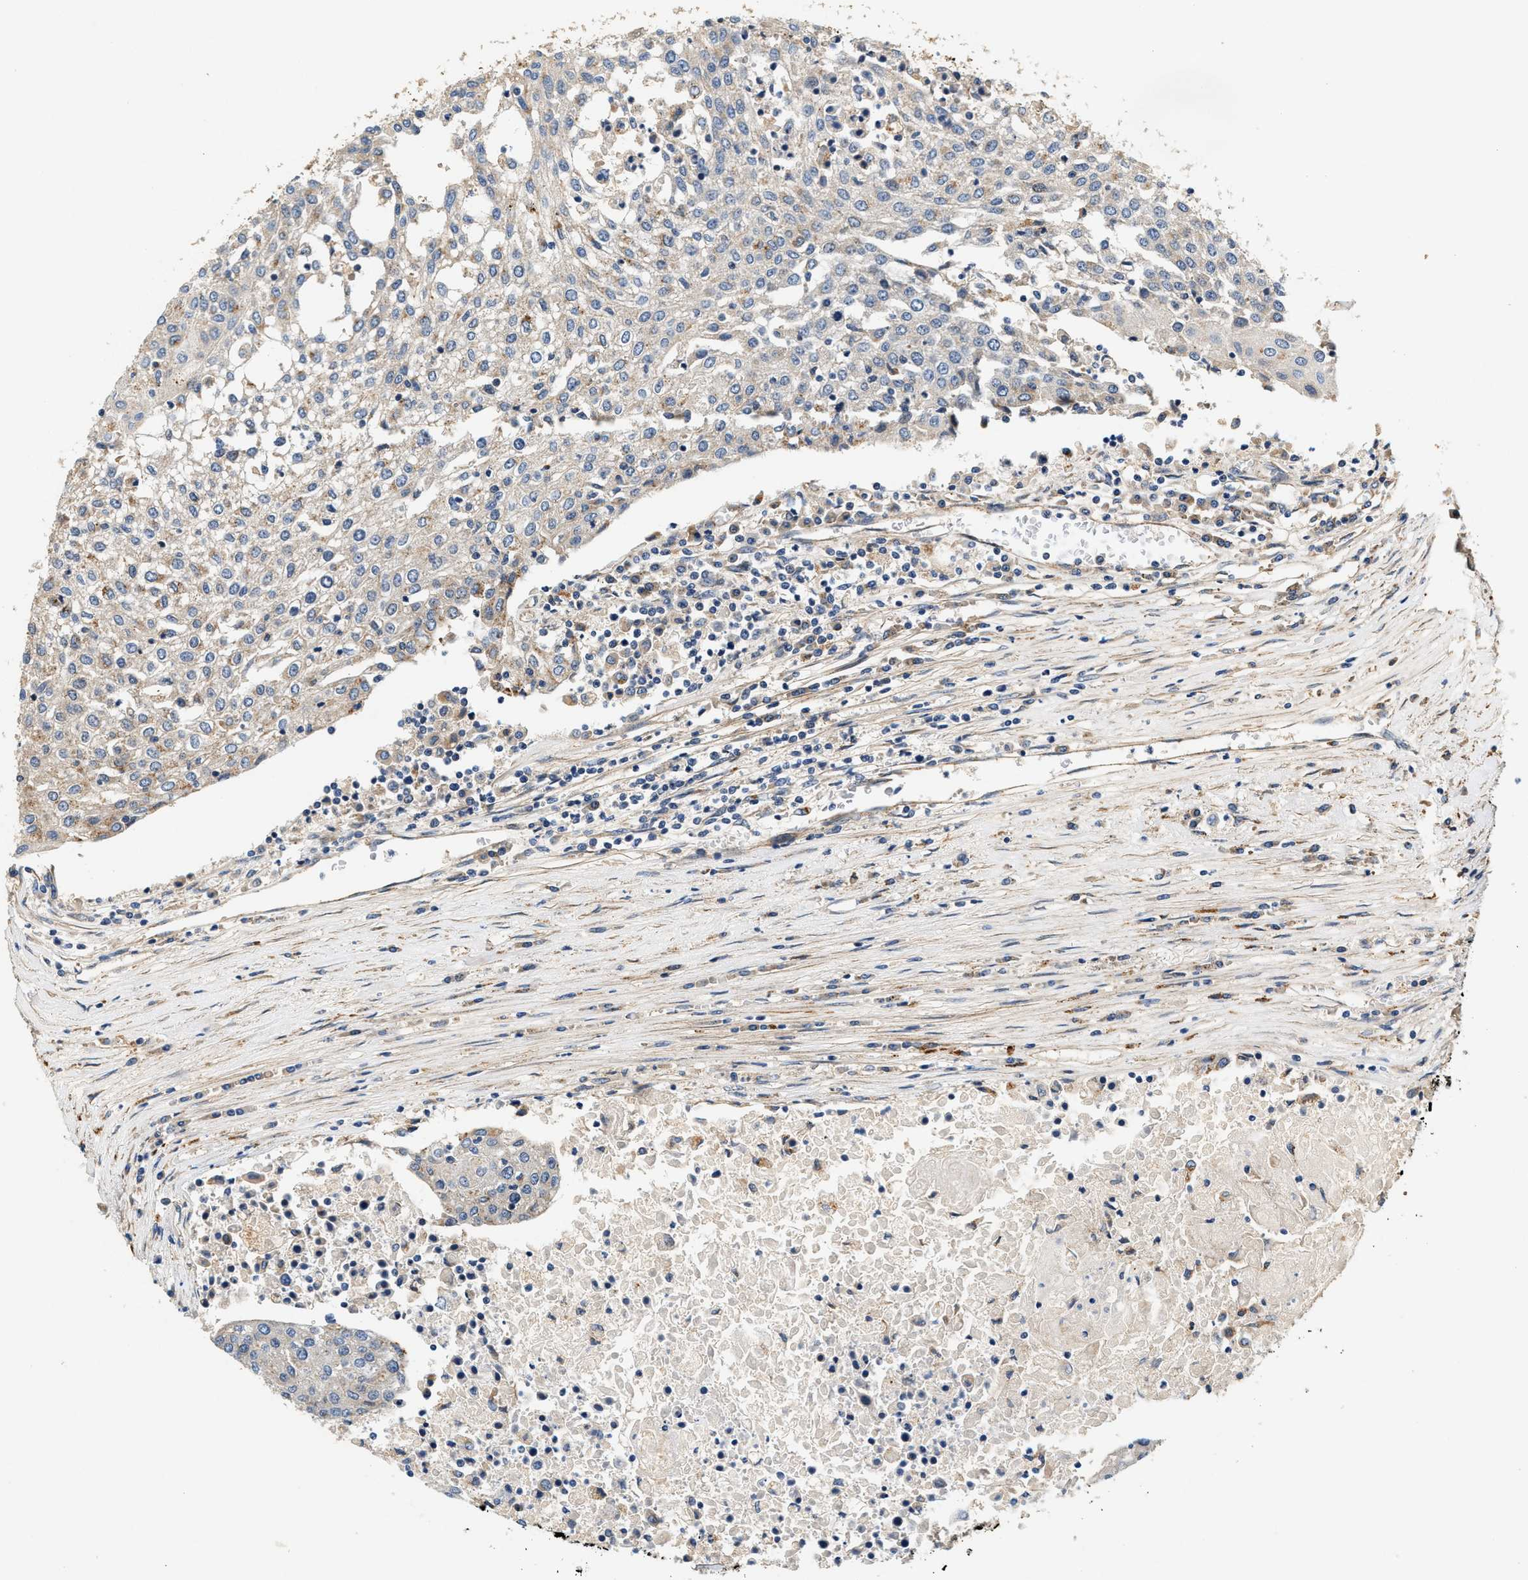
{"staining": {"intensity": "weak", "quantity": "<25%", "location": "cytoplasmic/membranous"}, "tissue": "urothelial cancer", "cell_type": "Tumor cells", "image_type": "cancer", "snomed": [{"axis": "morphology", "description": "Urothelial carcinoma, High grade"}, {"axis": "topography", "description": "Urinary bladder"}], "caption": "A high-resolution micrograph shows immunohistochemistry staining of urothelial cancer, which displays no significant staining in tumor cells. (DAB (3,3'-diaminobenzidine) IHC, high magnification).", "gene": "DUSP10", "patient": {"sex": "female", "age": 85}}